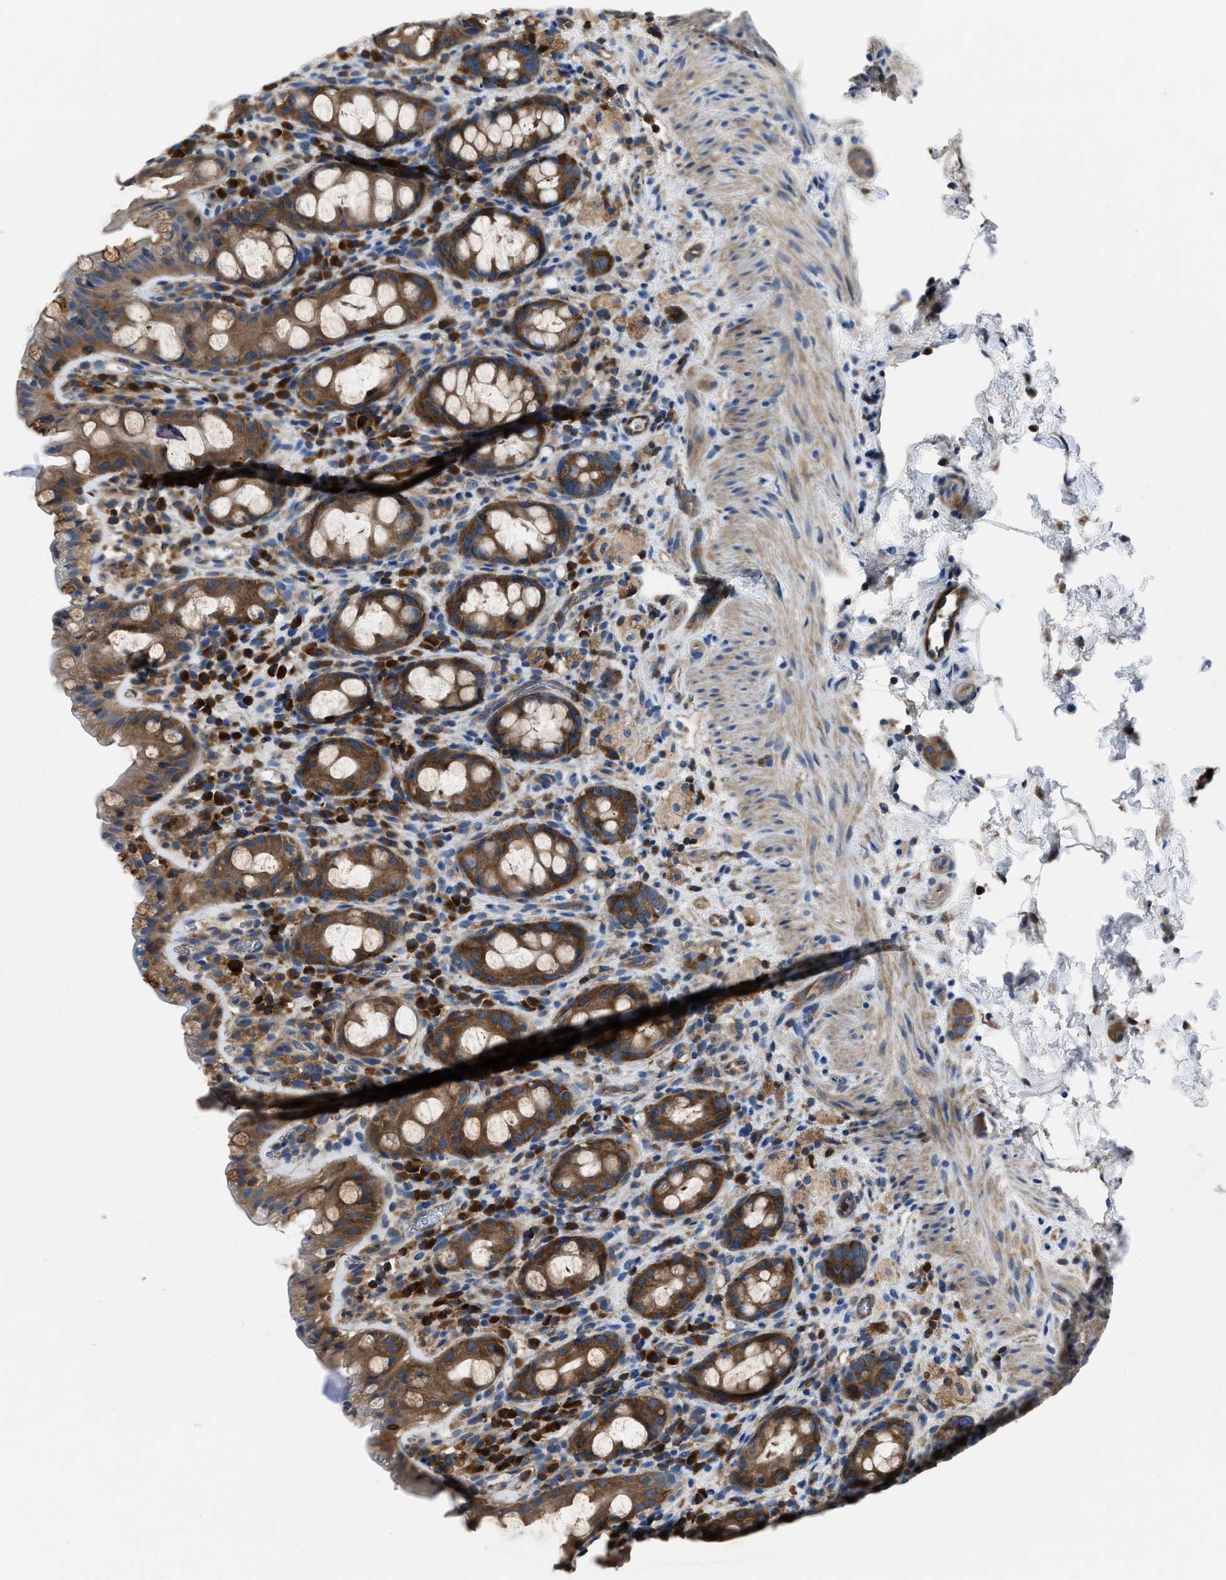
{"staining": {"intensity": "strong", "quantity": "25%-75%", "location": "cytoplasmic/membranous"}, "tissue": "rectum", "cell_type": "Glandular cells", "image_type": "normal", "snomed": [{"axis": "morphology", "description": "Normal tissue, NOS"}, {"axis": "topography", "description": "Rectum"}], "caption": "Rectum stained for a protein (brown) shows strong cytoplasmic/membranous positive staining in about 25%-75% of glandular cells.", "gene": "YARS1", "patient": {"sex": "male", "age": 44}}